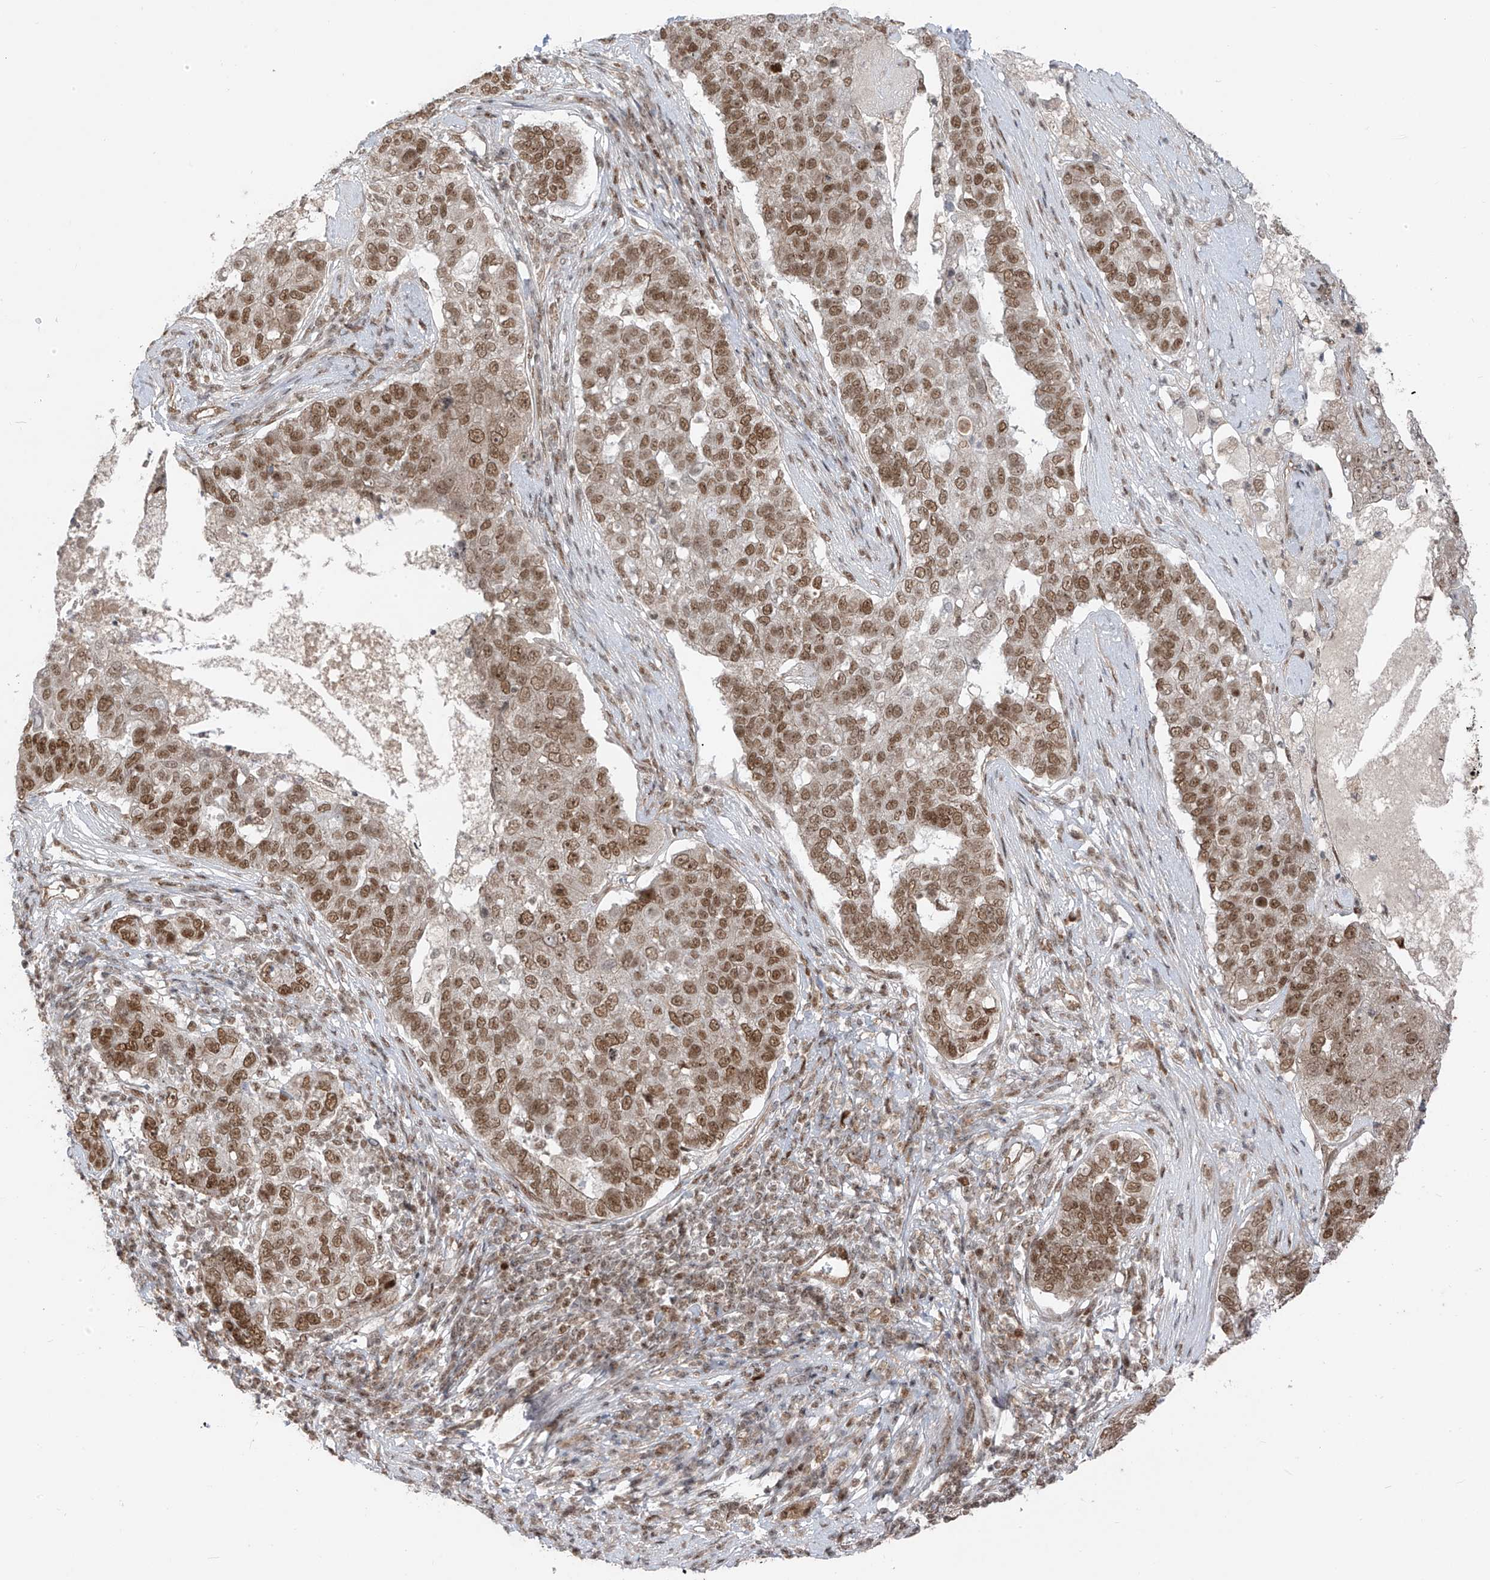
{"staining": {"intensity": "moderate", "quantity": ">75%", "location": "nuclear"}, "tissue": "pancreatic cancer", "cell_type": "Tumor cells", "image_type": "cancer", "snomed": [{"axis": "morphology", "description": "Adenocarcinoma, NOS"}, {"axis": "topography", "description": "Pancreas"}], "caption": "Pancreatic cancer stained with DAB (3,3'-diaminobenzidine) immunohistochemistry (IHC) shows medium levels of moderate nuclear positivity in approximately >75% of tumor cells. The staining was performed using DAB to visualize the protein expression in brown, while the nuclei were stained in blue with hematoxylin (Magnification: 20x).", "gene": "ARHGEF3", "patient": {"sex": "female", "age": 61}}